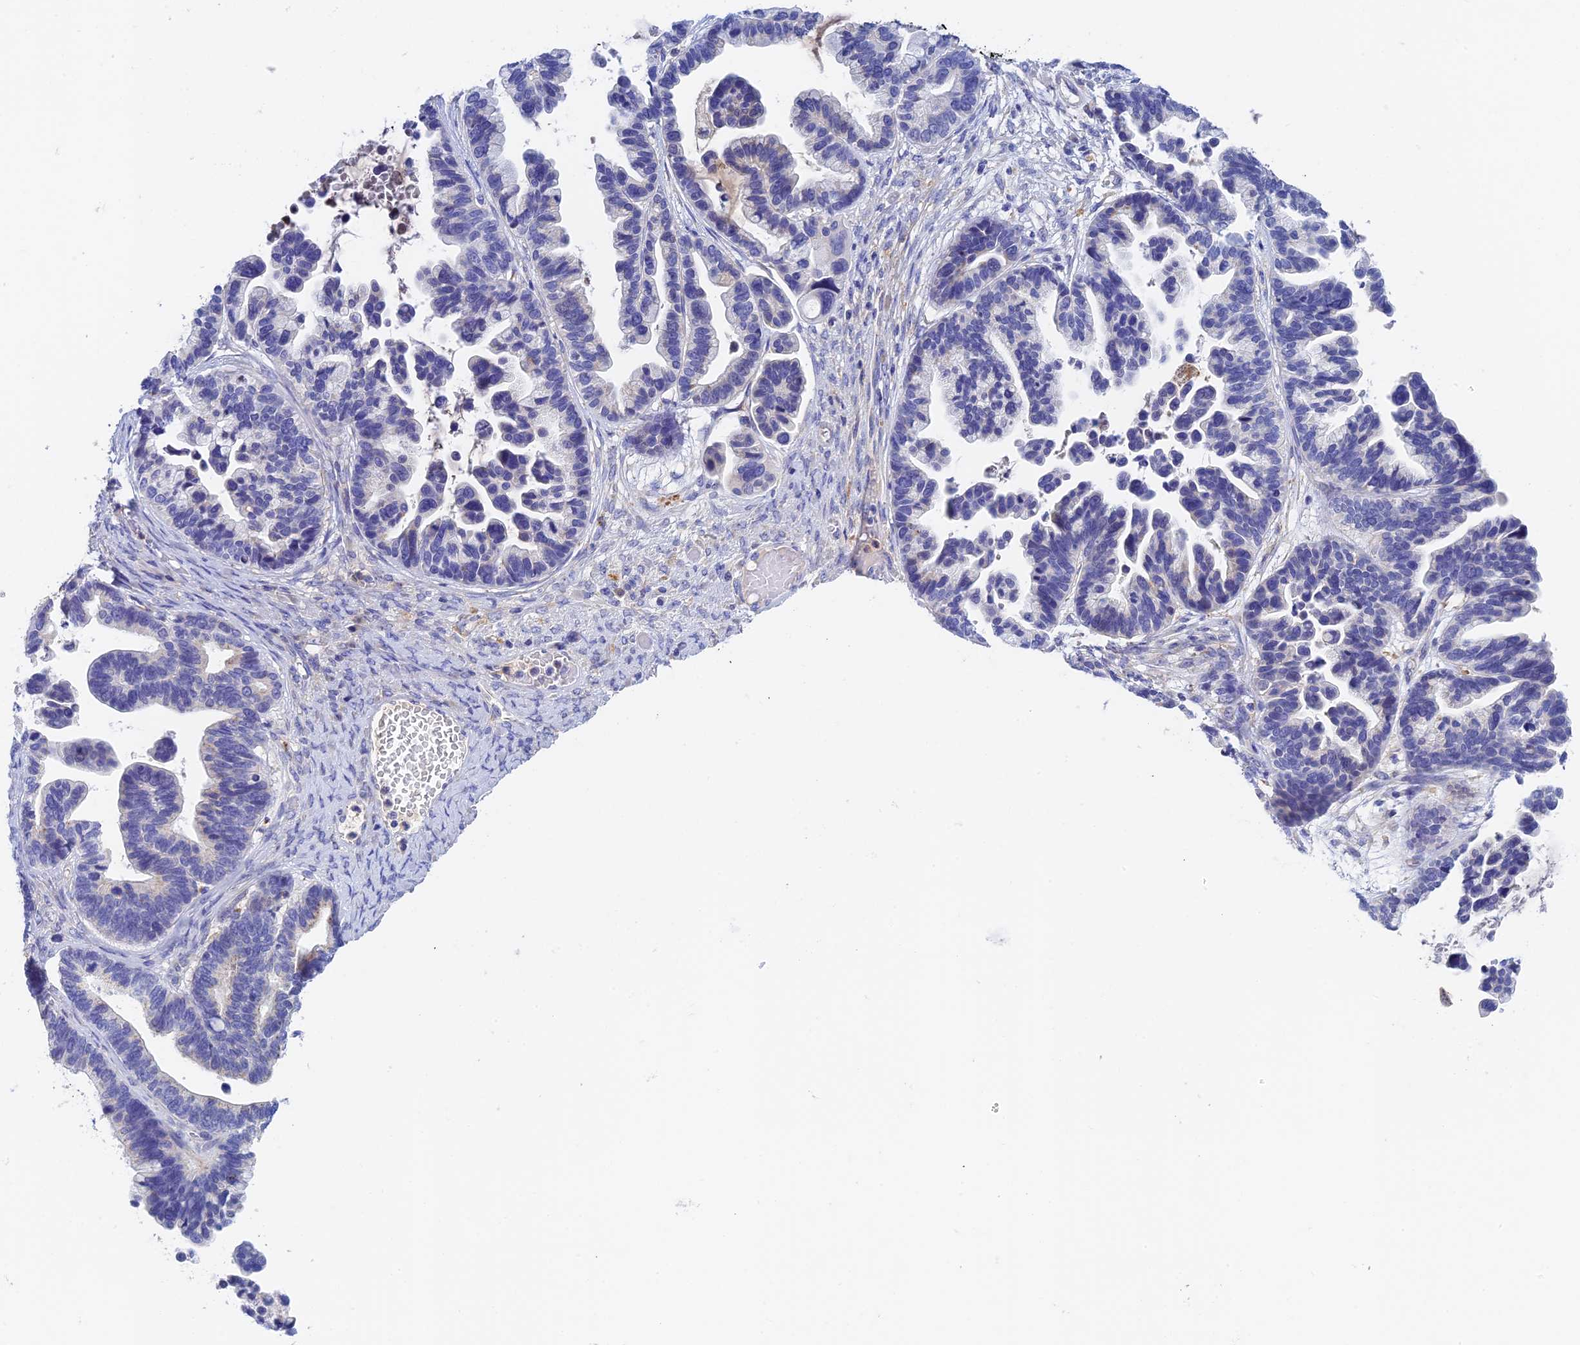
{"staining": {"intensity": "negative", "quantity": "none", "location": "none"}, "tissue": "ovarian cancer", "cell_type": "Tumor cells", "image_type": "cancer", "snomed": [{"axis": "morphology", "description": "Cystadenocarcinoma, serous, NOS"}, {"axis": "topography", "description": "Ovary"}], "caption": "This is an immunohistochemistry histopathology image of human serous cystadenocarcinoma (ovarian). There is no expression in tumor cells.", "gene": "RPGRIP1L", "patient": {"sex": "female", "age": 56}}